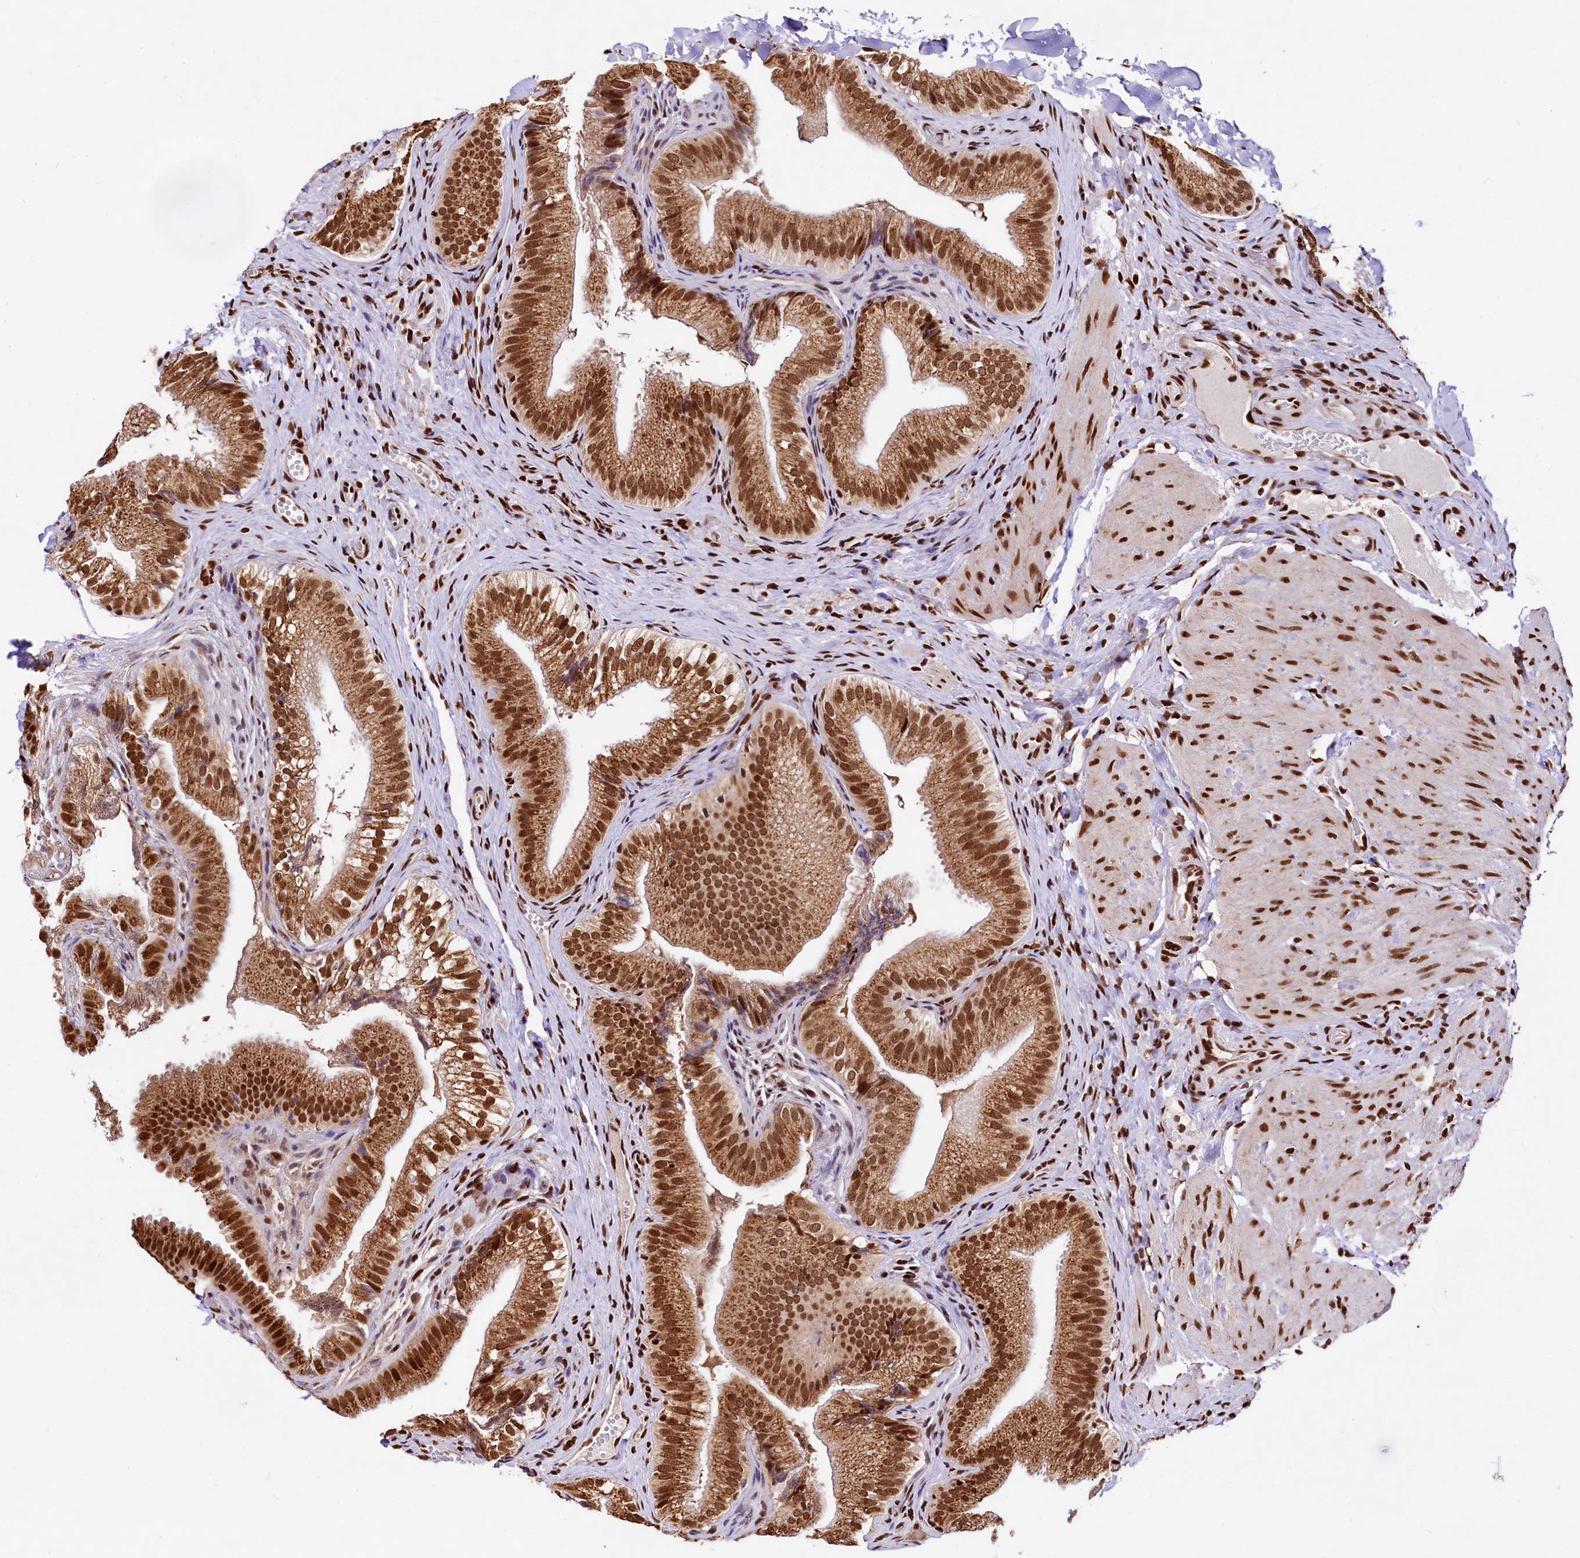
{"staining": {"intensity": "strong", "quantity": ">75%", "location": "cytoplasmic/membranous,nuclear"}, "tissue": "gallbladder", "cell_type": "Glandular cells", "image_type": "normal", "snomed": [{"axis": "morphology", "description": "Normal tissue, NOS"}, {"axis": "topography", "description": "Gallbladder"}], "caption": "IHC of benign gallbladder reveals high levels of strong cytoplasmic/membranous,nuclear positivity in about >75% of glandular cells. The protein of interest is shown in brown color, while the nuclei are stained blue.", "gene": "PDS5B", "patient": {"sex": "female", "age": 30}}